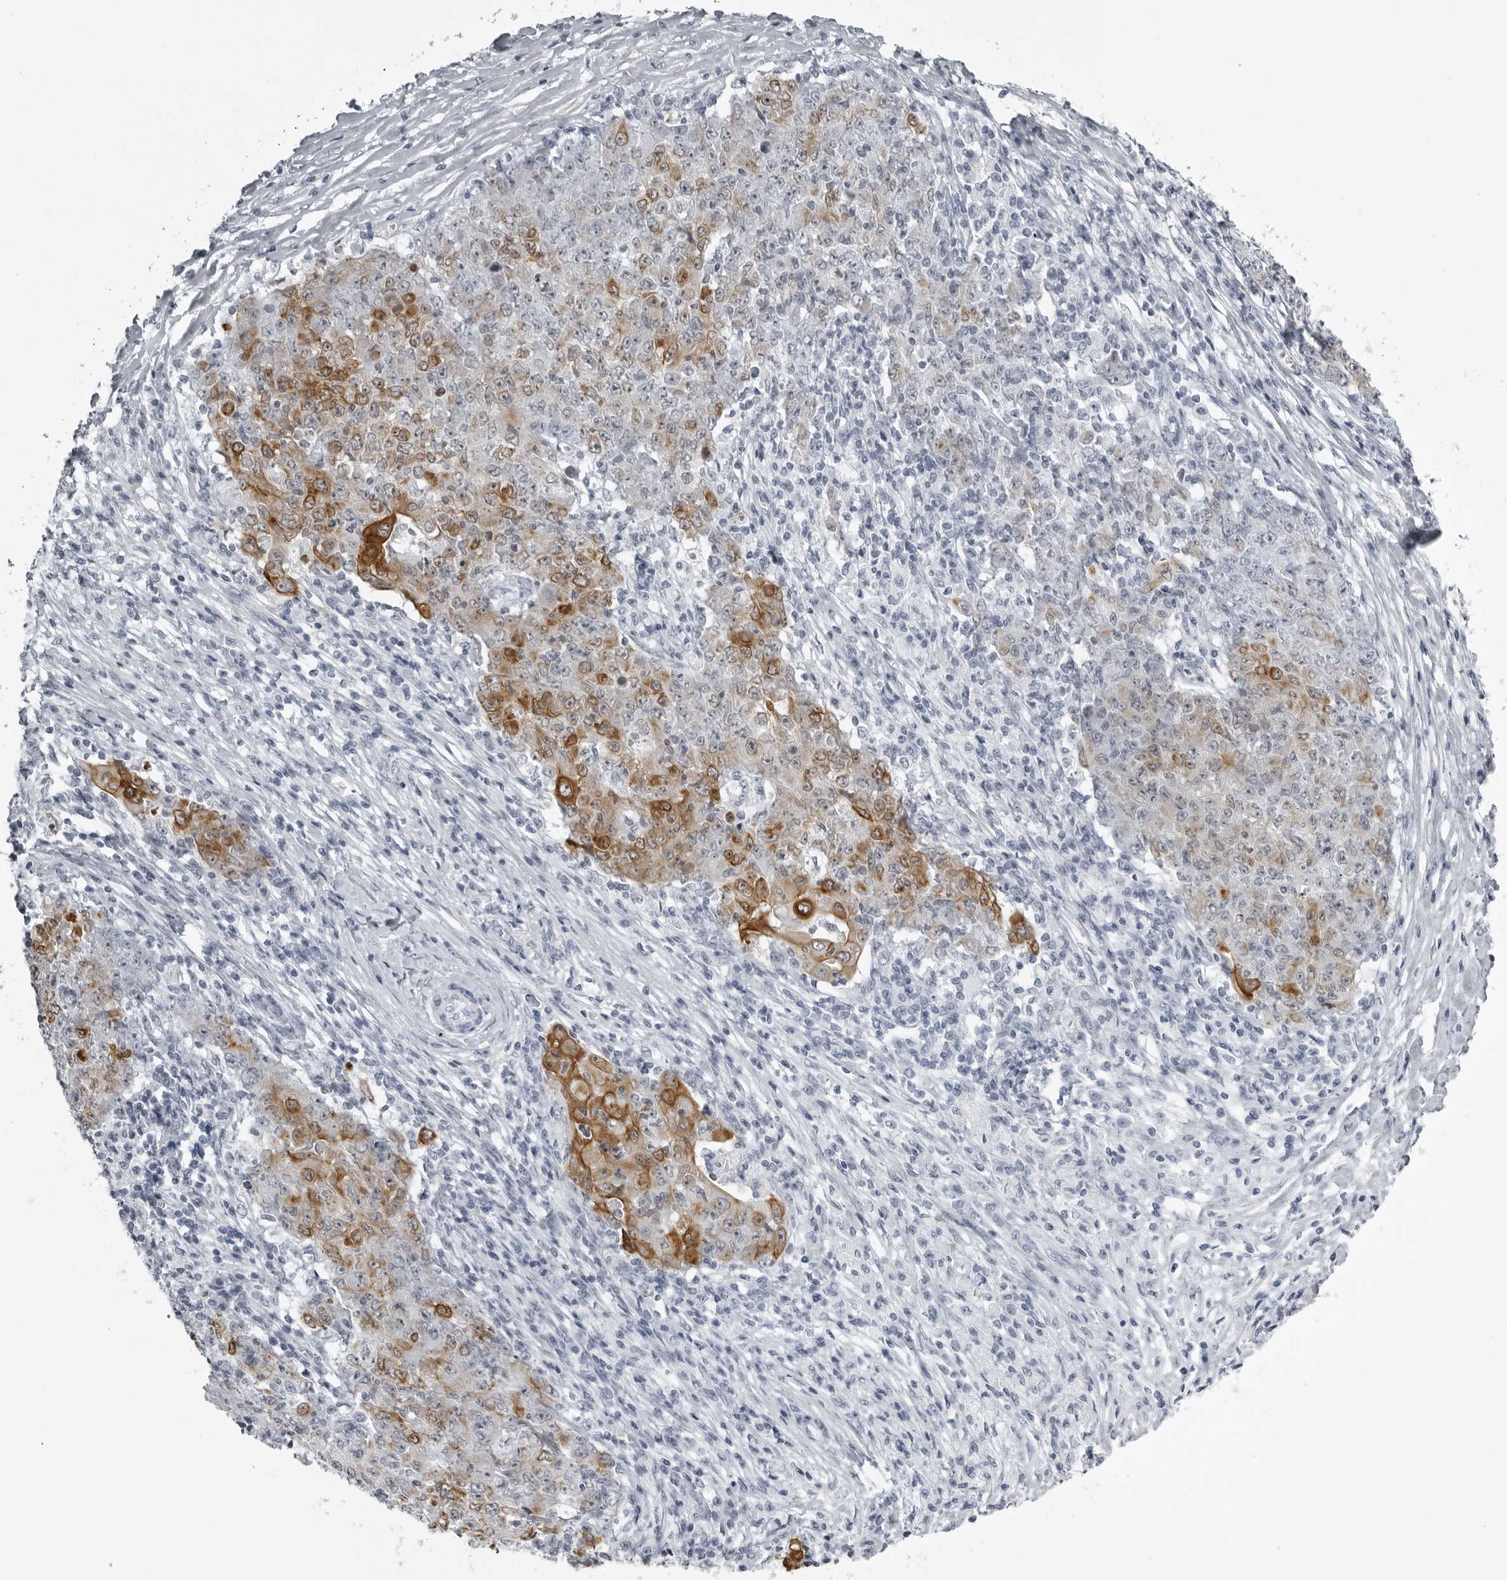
{"staining": {"intensity": "moderate", "quantity": ">75%", "location": "cytoplasmic/membranous"}, "tissue": "ovarian cancer", "cell_type": "Tumor cells", "image_type": "cancer", "snomed": [{"axis": "morphology", "description": "Carcinoma, endometroid"}, {"axis": "topography", "description": "Ovary"}], "caption": "Ovarian endometroid carcinoma stained with DAB (3,3'-diaminobenzidine) immunohistochemistry exhibits medium levels of moderate cytoplasmic/membranous staining in about >75% of tumor cells.", "gene": "UROD", "patient": {"sex": "female", "age": 42}}